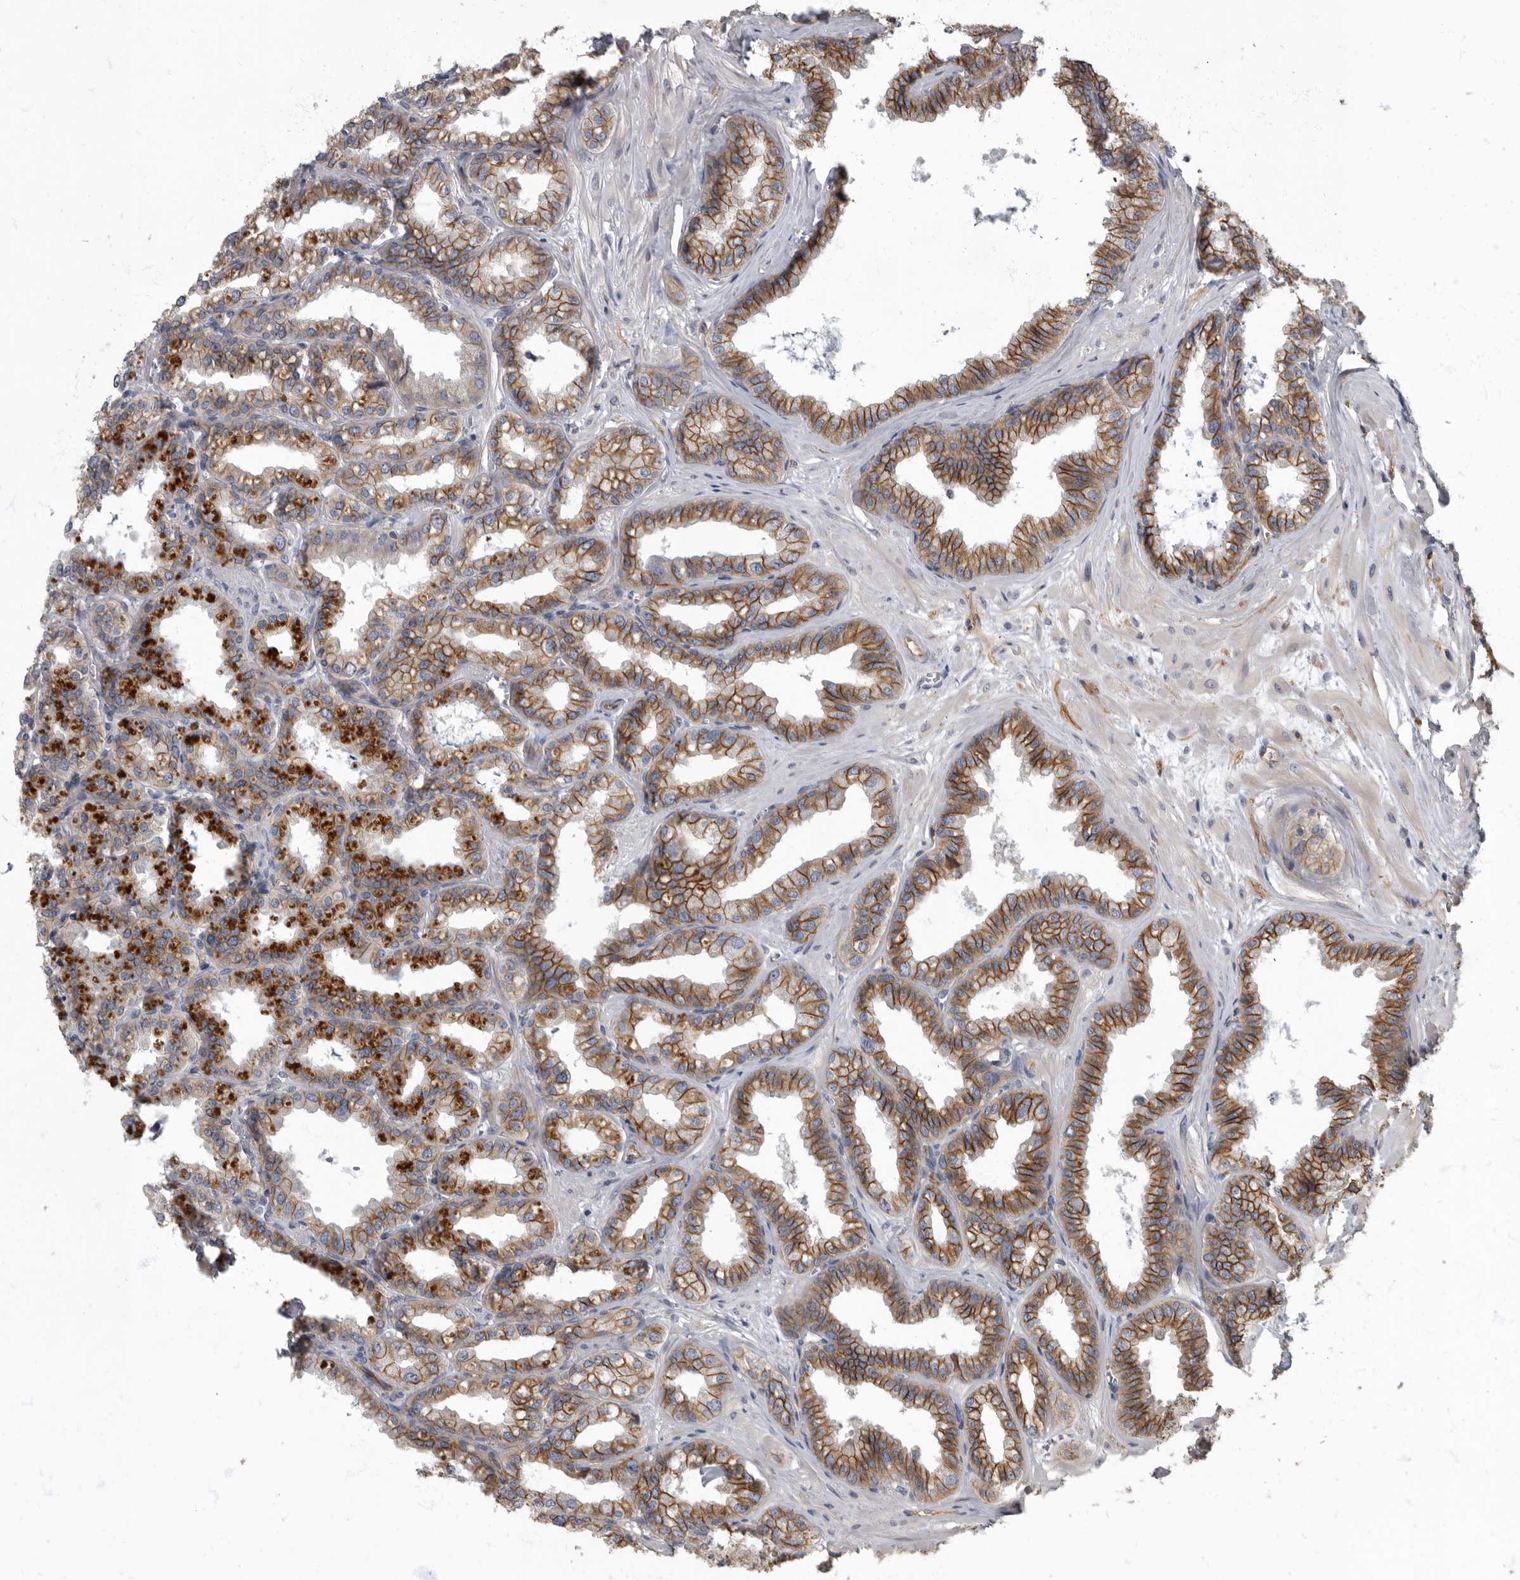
{"staining": {"intensity": "moderate", "quantity": ">75%", "location": "cytoplasmic/membranous"}, "tissue": "seminal vesicle", "cell_type": "Glandular cells", "image_type": "normal", "snomed": [{"axis": "morphology", "description": "Normal tissue, NOS"}, {"axis": "topography", "description": "Prostate"}, {"axis": "topography", "description": "Seminal veicle"}], "caption": "High-magnification brightfield microscopy of benign seminal vesicle stained with DAB (3,3'-diaminobenzidine) (brown) and counterstained with hematoxylin (blue). glandular cells exhibit moderate cytoplasmic/membranous positivity is seen in about>75% of cells. Using DAB (3,3'-diaminobenzidine) (brown) and hematoxylin (blue) stains, captured at high magnification using brightfield microscopy.", "gene": "PDK1", "patient": {"sex": "male", "age": 51}}